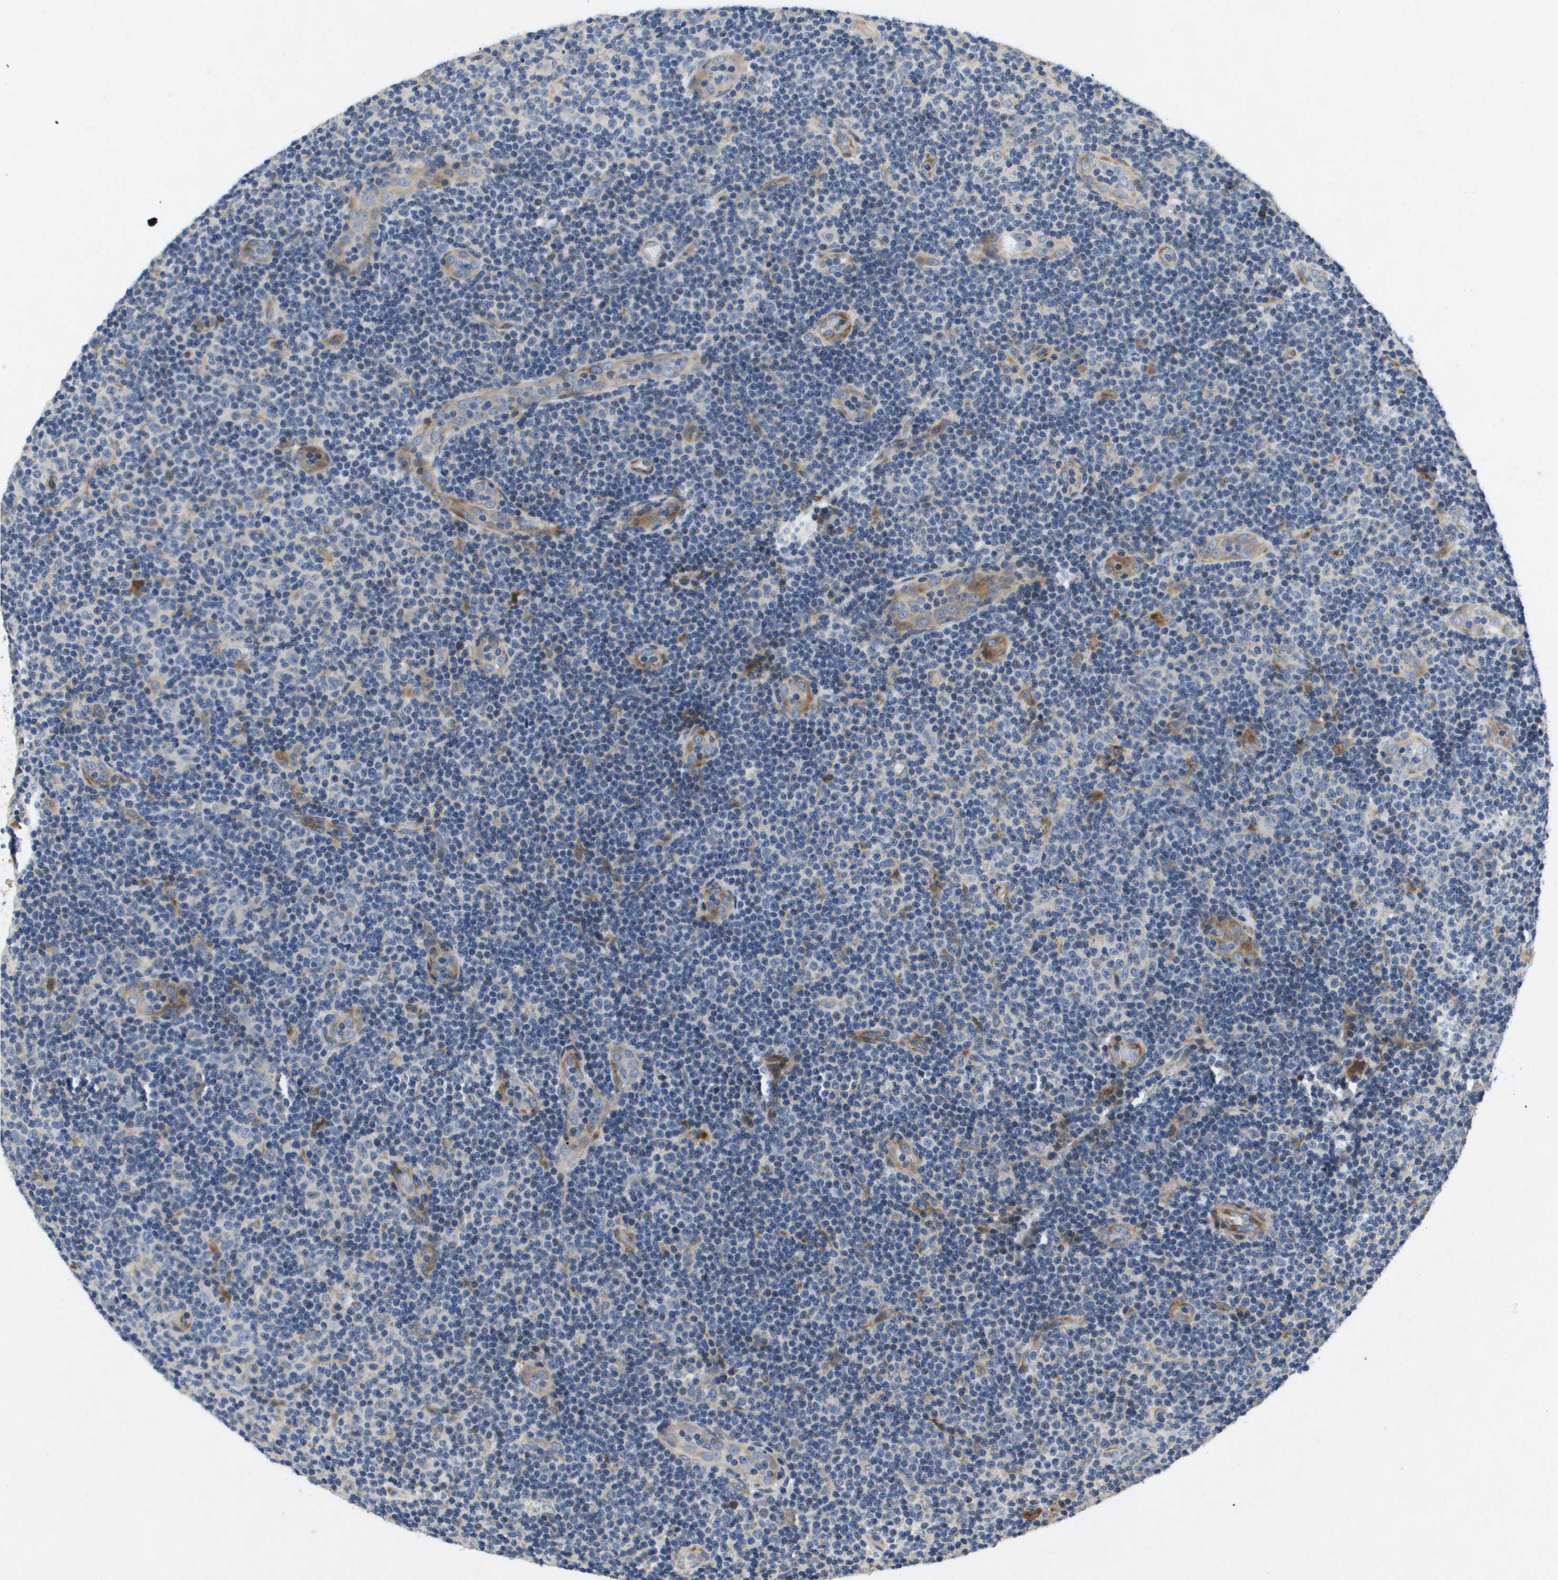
{"staining": {"intensity": "negative", "quantity": "none", "location": "none"}, "tissue": "lymphoma", "cell_type": "Tumor cells", "image_type": "cancer", "snomed": [{"axis": "morphology", "description": "Malignant lymphoma, non-Hodgkin's type, Low grade"}, {"axis": "topography", "description": "Lymph node"}], "caption": "High magnification brightfield microscopy of malignant lymphoma, non-Hodgkin's type (low-grade) stained with DAB (3,3'-diaminobenzidine) (brown) and counterstained with hematoxylin (blue): tumor cells show no significant positivity.", "gene": "ENTPD2", "patient": {"sex": "male", "age": 83}}